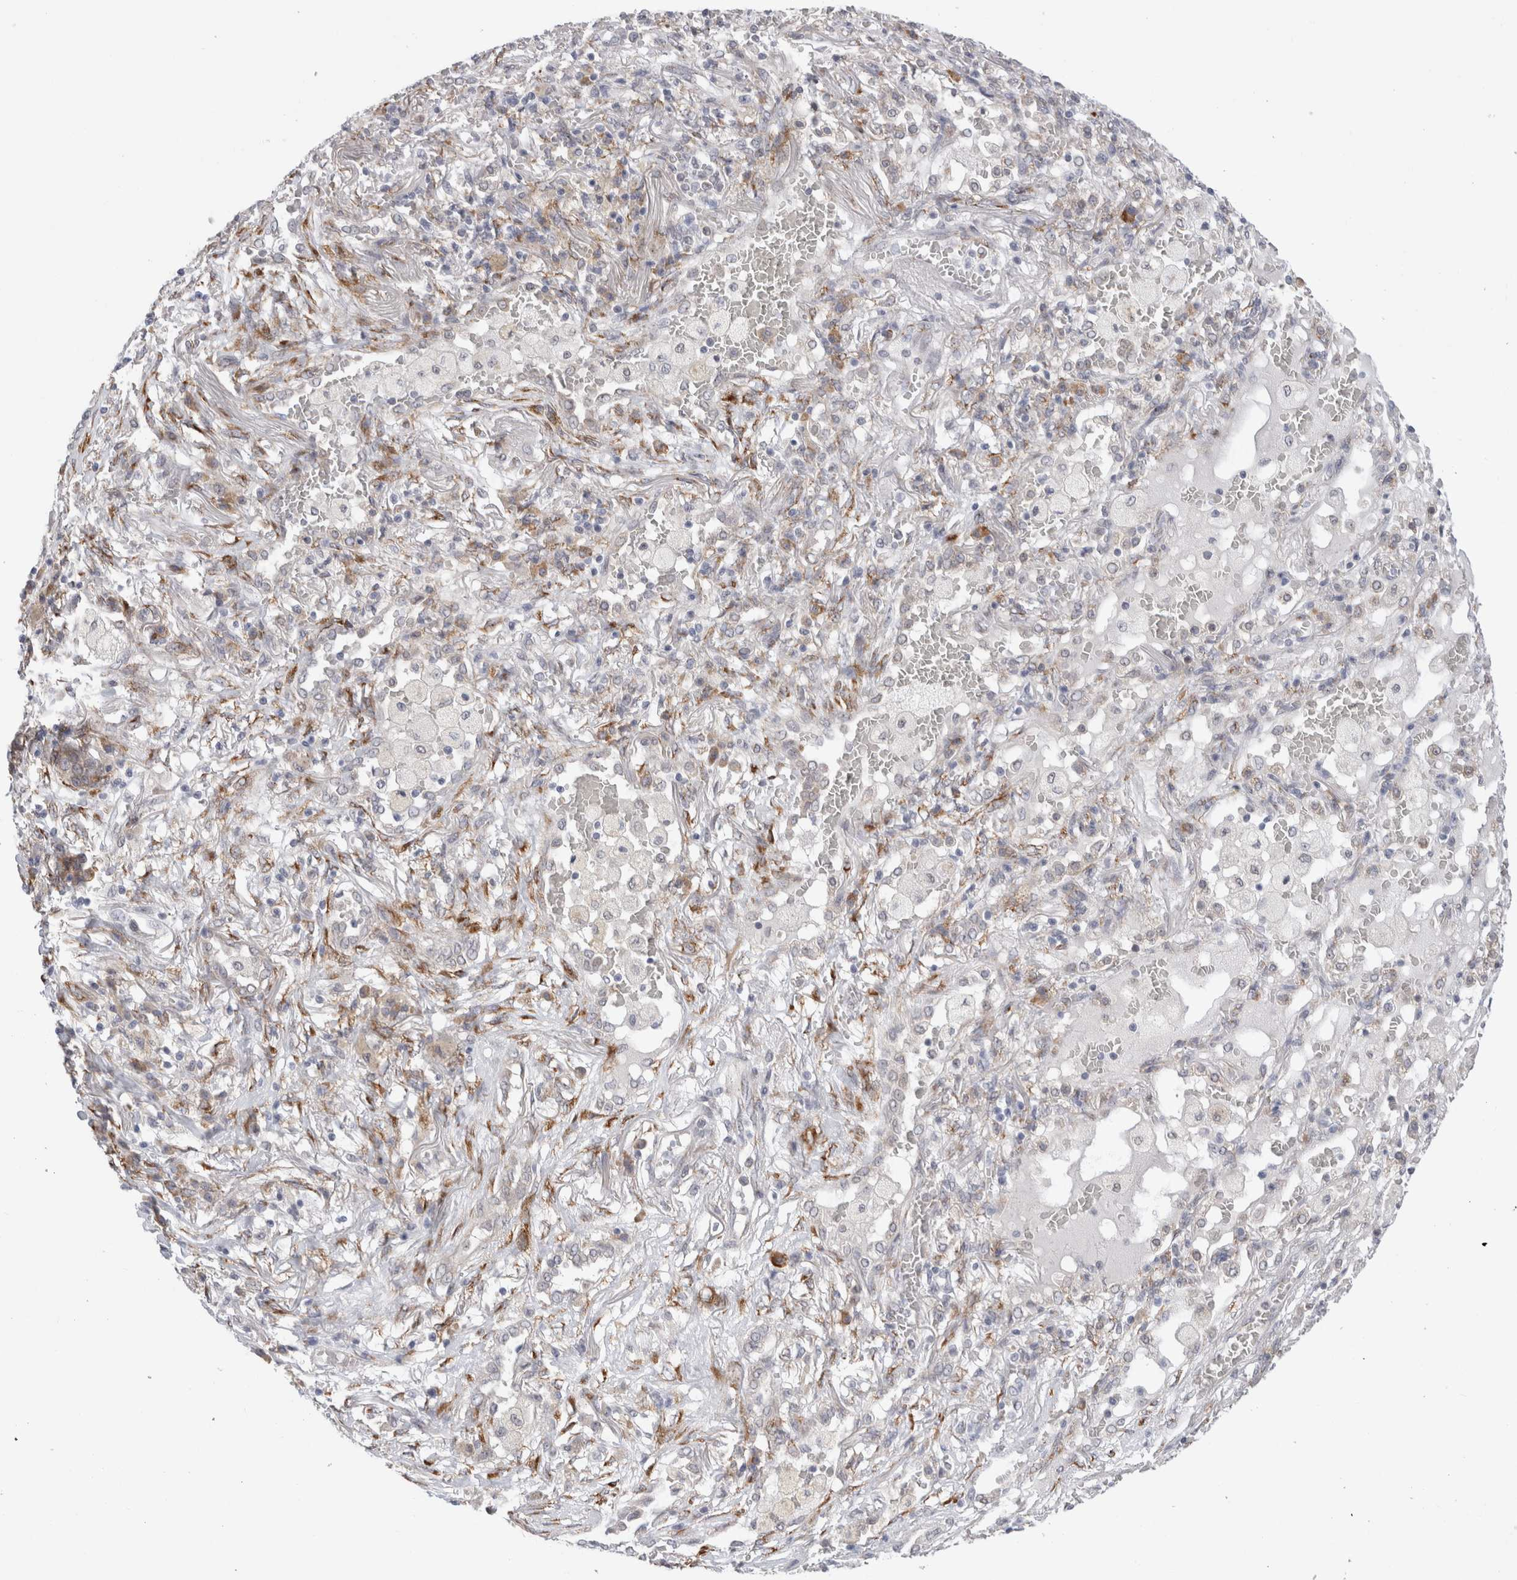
{"staining": {"intensity": "negative", "quantity": "none", "location": "none"}, "tissue": "lung cancer", "cell_type": "Tumor cells", "image_type": "cancer", "snomed": [{"axis": "morphology", "description": "Squamous cell carcinoma, NOS"}, {"axis": "topography", "description": "Lung"}], "caption": "Protein analysis of lung cancer shows no significant staining in tumor cells.", "gene": "TRMT1L", "patient": {"sex": "male", "age": 61}}